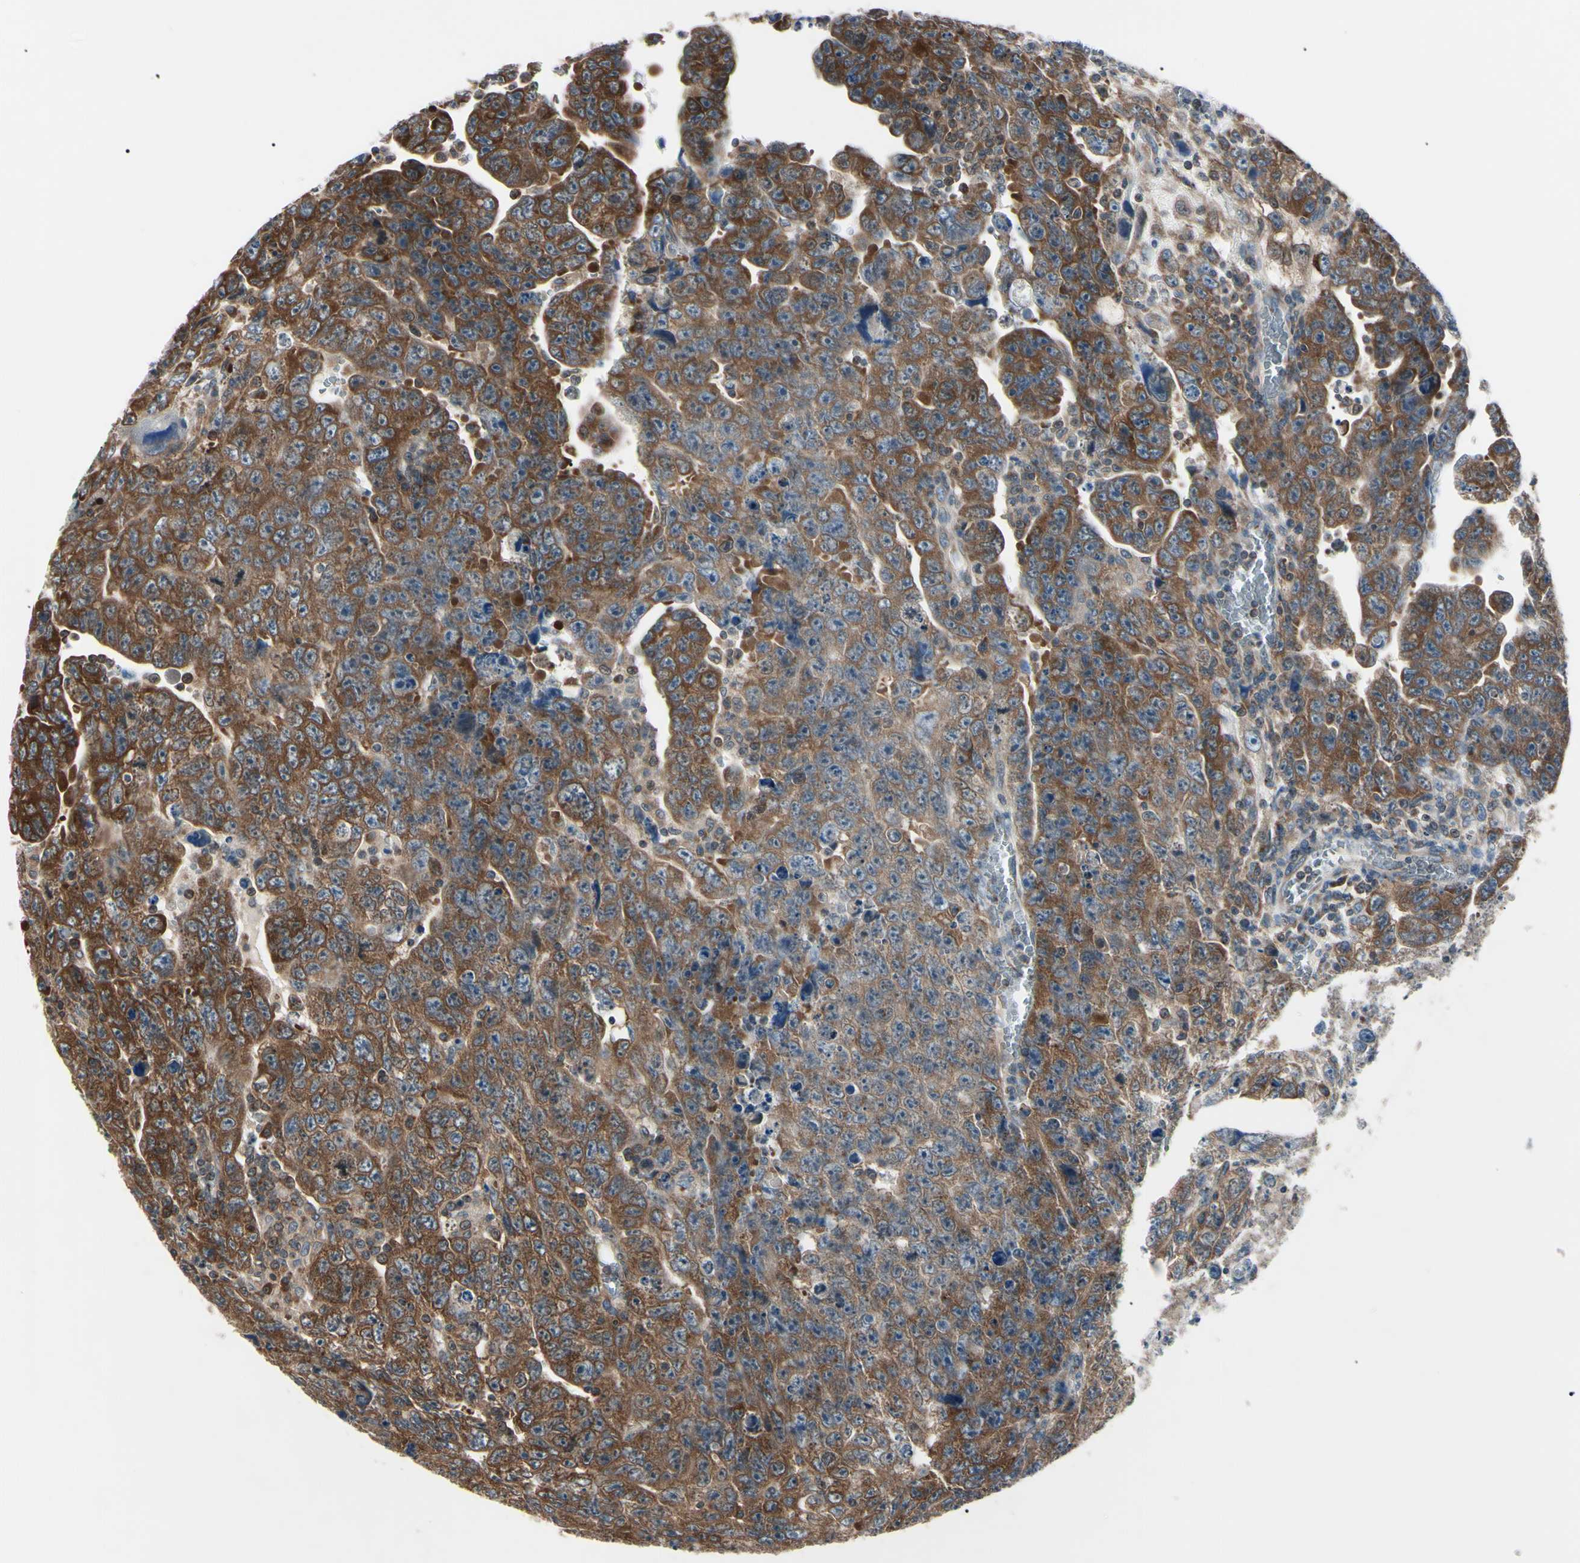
{"staining": {"intensity": "strong", "quantity": ">75%", "location": "cytoplasmic/membranous"}, "tissue": "testis cancer", "cell_type": "Tumor cells", "image_type": "cancer", "snomed": [{"axis": "morphology", "description": "Carcinoma, Embryonal, NOS"}, {"axis": "topography", "description": "Testis"}], "caption": "Immunohistochemistry (DAB (3,3'-diaminobenzidine)) staining of human testis embryonal carcinoma exhibits strong cytoplasmic/membranous protein positivity in approximately >75% of tumor cells.", "gene": "MAPRE1", "patient": {"sex": "male", "age": 28}}